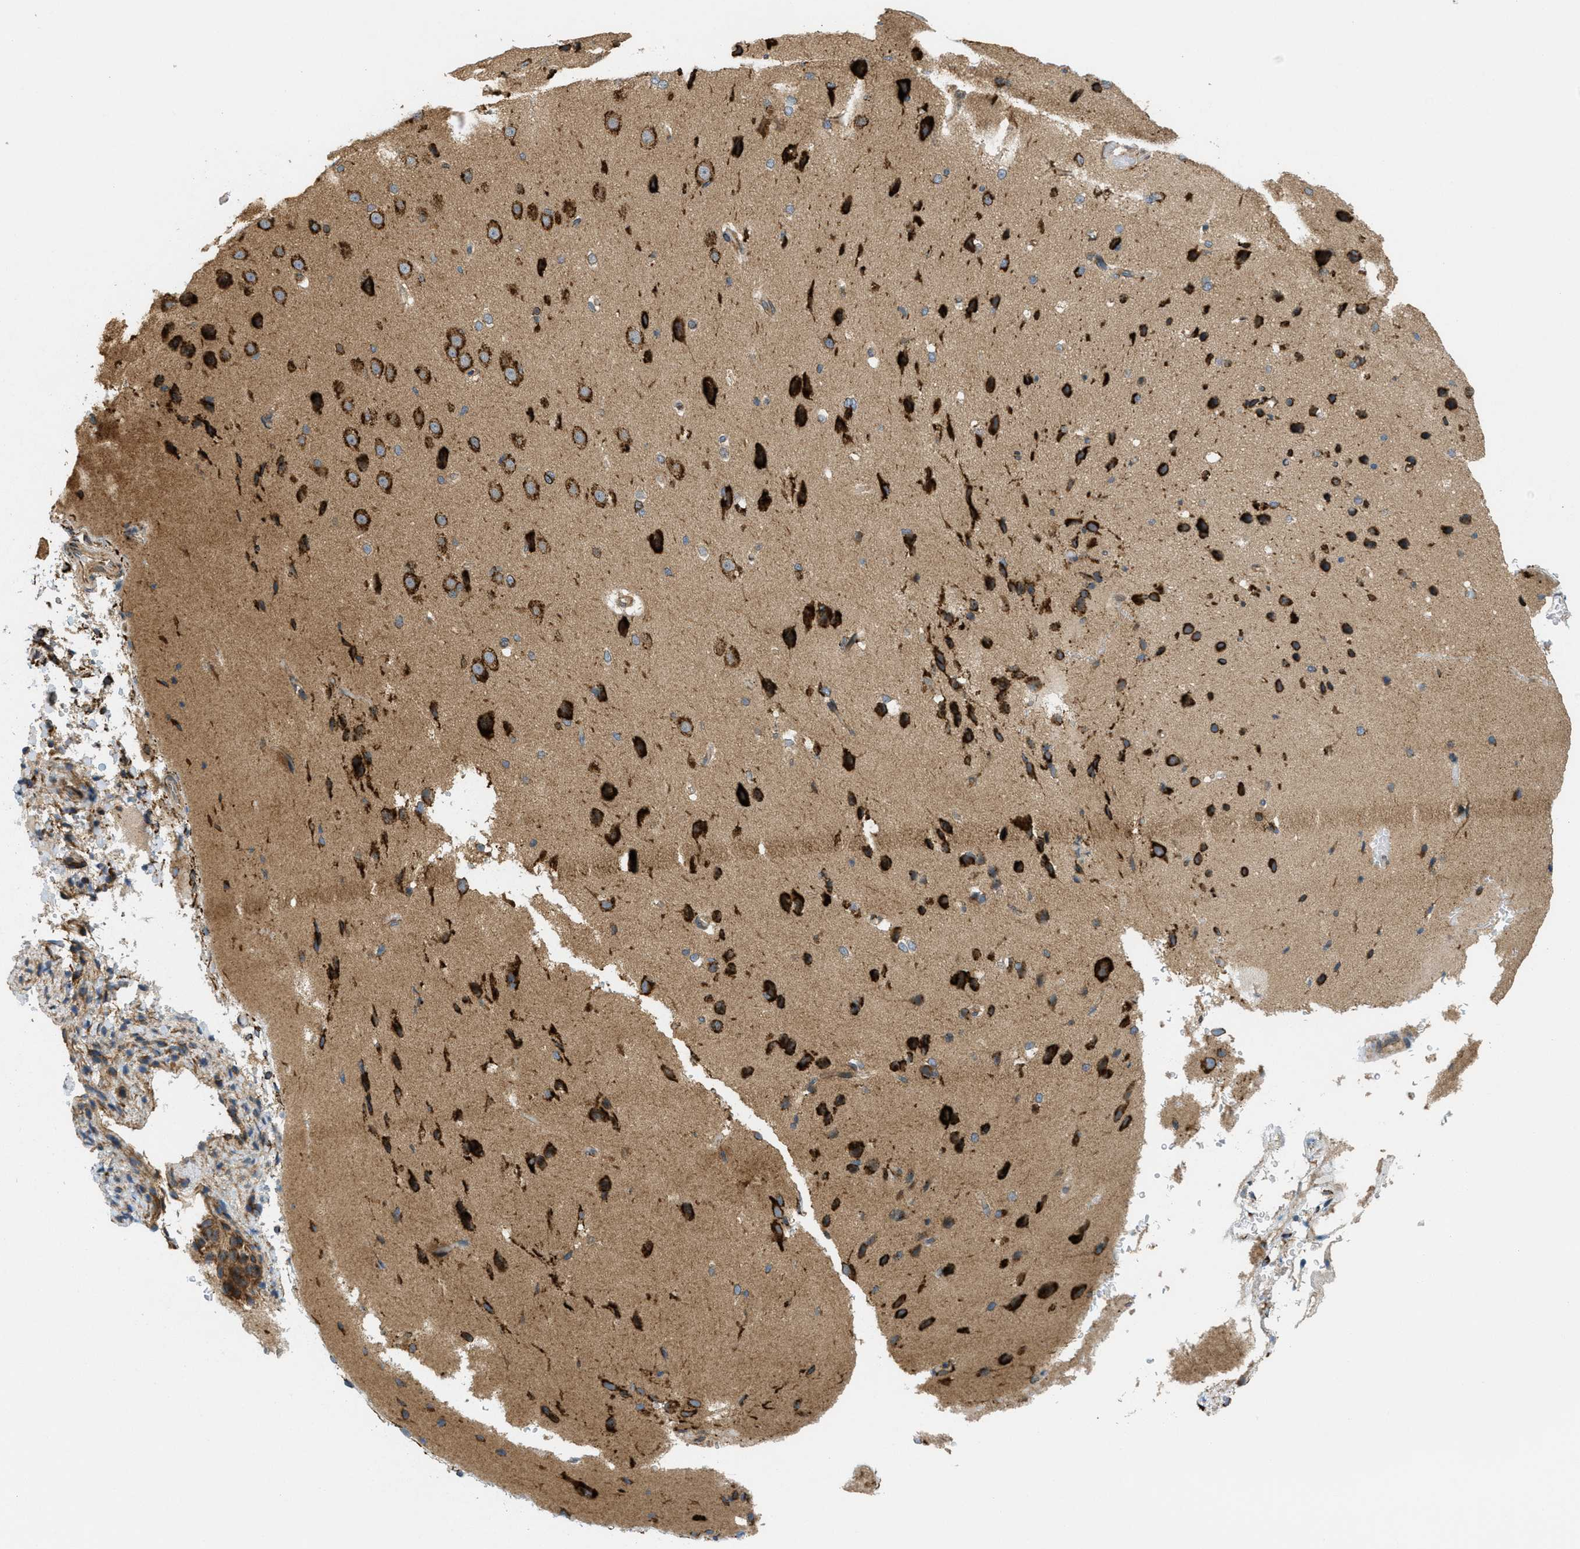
{"staining": {"intensity": "weak", "quantity": ">75%", "location": "cytoplasmic/membranous"}, "tissue": "cerebral cortex", "cell_type": "Endothelial cells", "image_type": "normal", "snomed": [{"axis": "morphology", "description": "Normal tissue, NOS"}, {"axis": "morphology", "description": "Developmental malformation"}, {"axis": "topography", "description": "Cerebral cortex"}], "caption": "The immunohistochemical stain highlights weak cytoplasmic/membranous expression in endothelial cells of benign cerebral cortex. (IHC, brightfield microscopy, high magnification).", "gene": "PCDH18", "patient": {"sex": "female", "age": 30}}